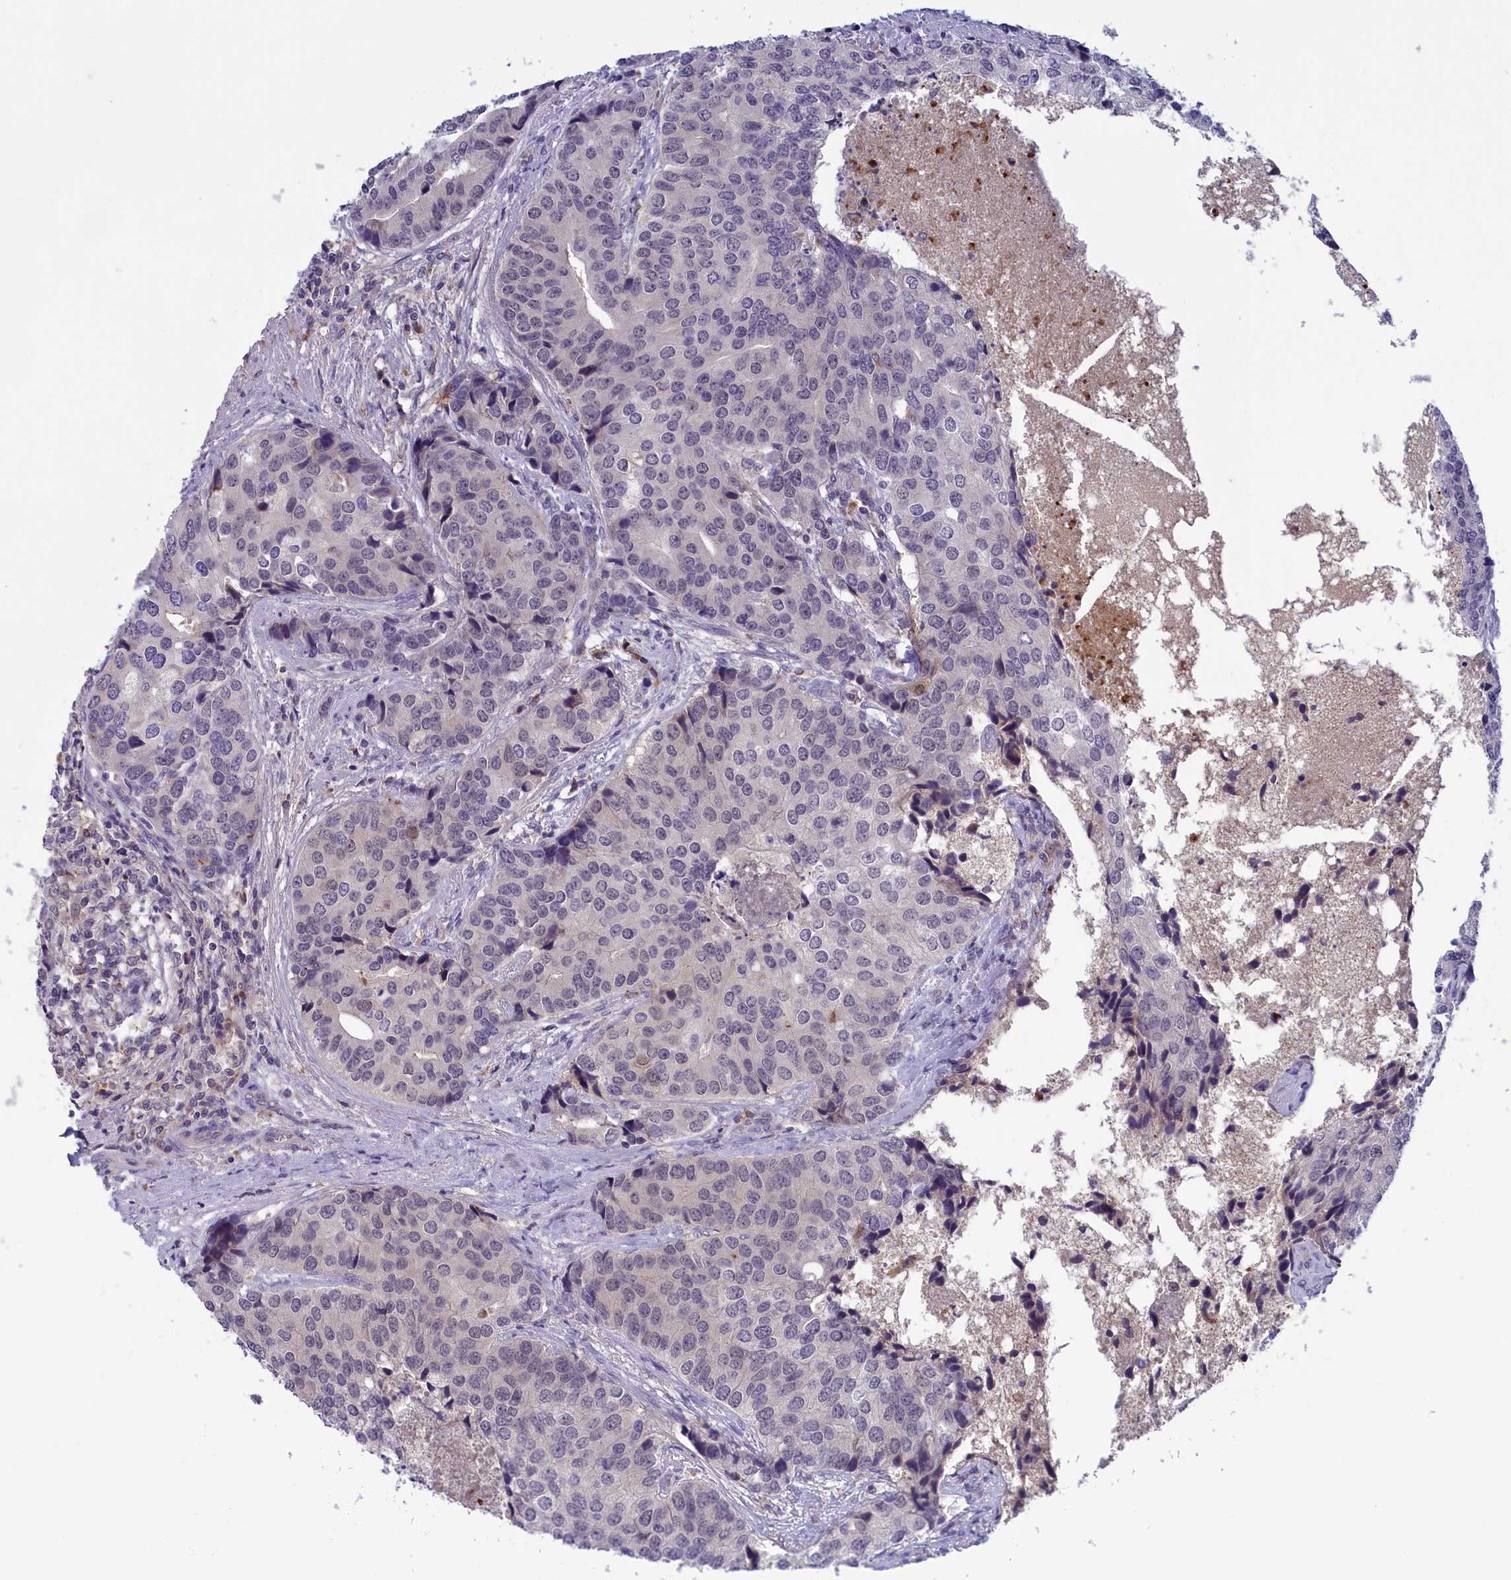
{"staining": {"intensity": "negative", "quantity": "none", "location": "none"}, "tissue": "prostate cancer", "cell_type": "Tumor cells", "image_type": "cancer", "snomed": [{"axis": "morphology", "description": "Adenocarcinoma, High grade"}, {"axis": "topography", "description": "Prostate"}], "caption": "Tumor cells show no significant protein staining in prostate cancer (high-grade adenocarcinoma).", "gene": "STYX", "patient": {"sex": "male", "age": 62}}